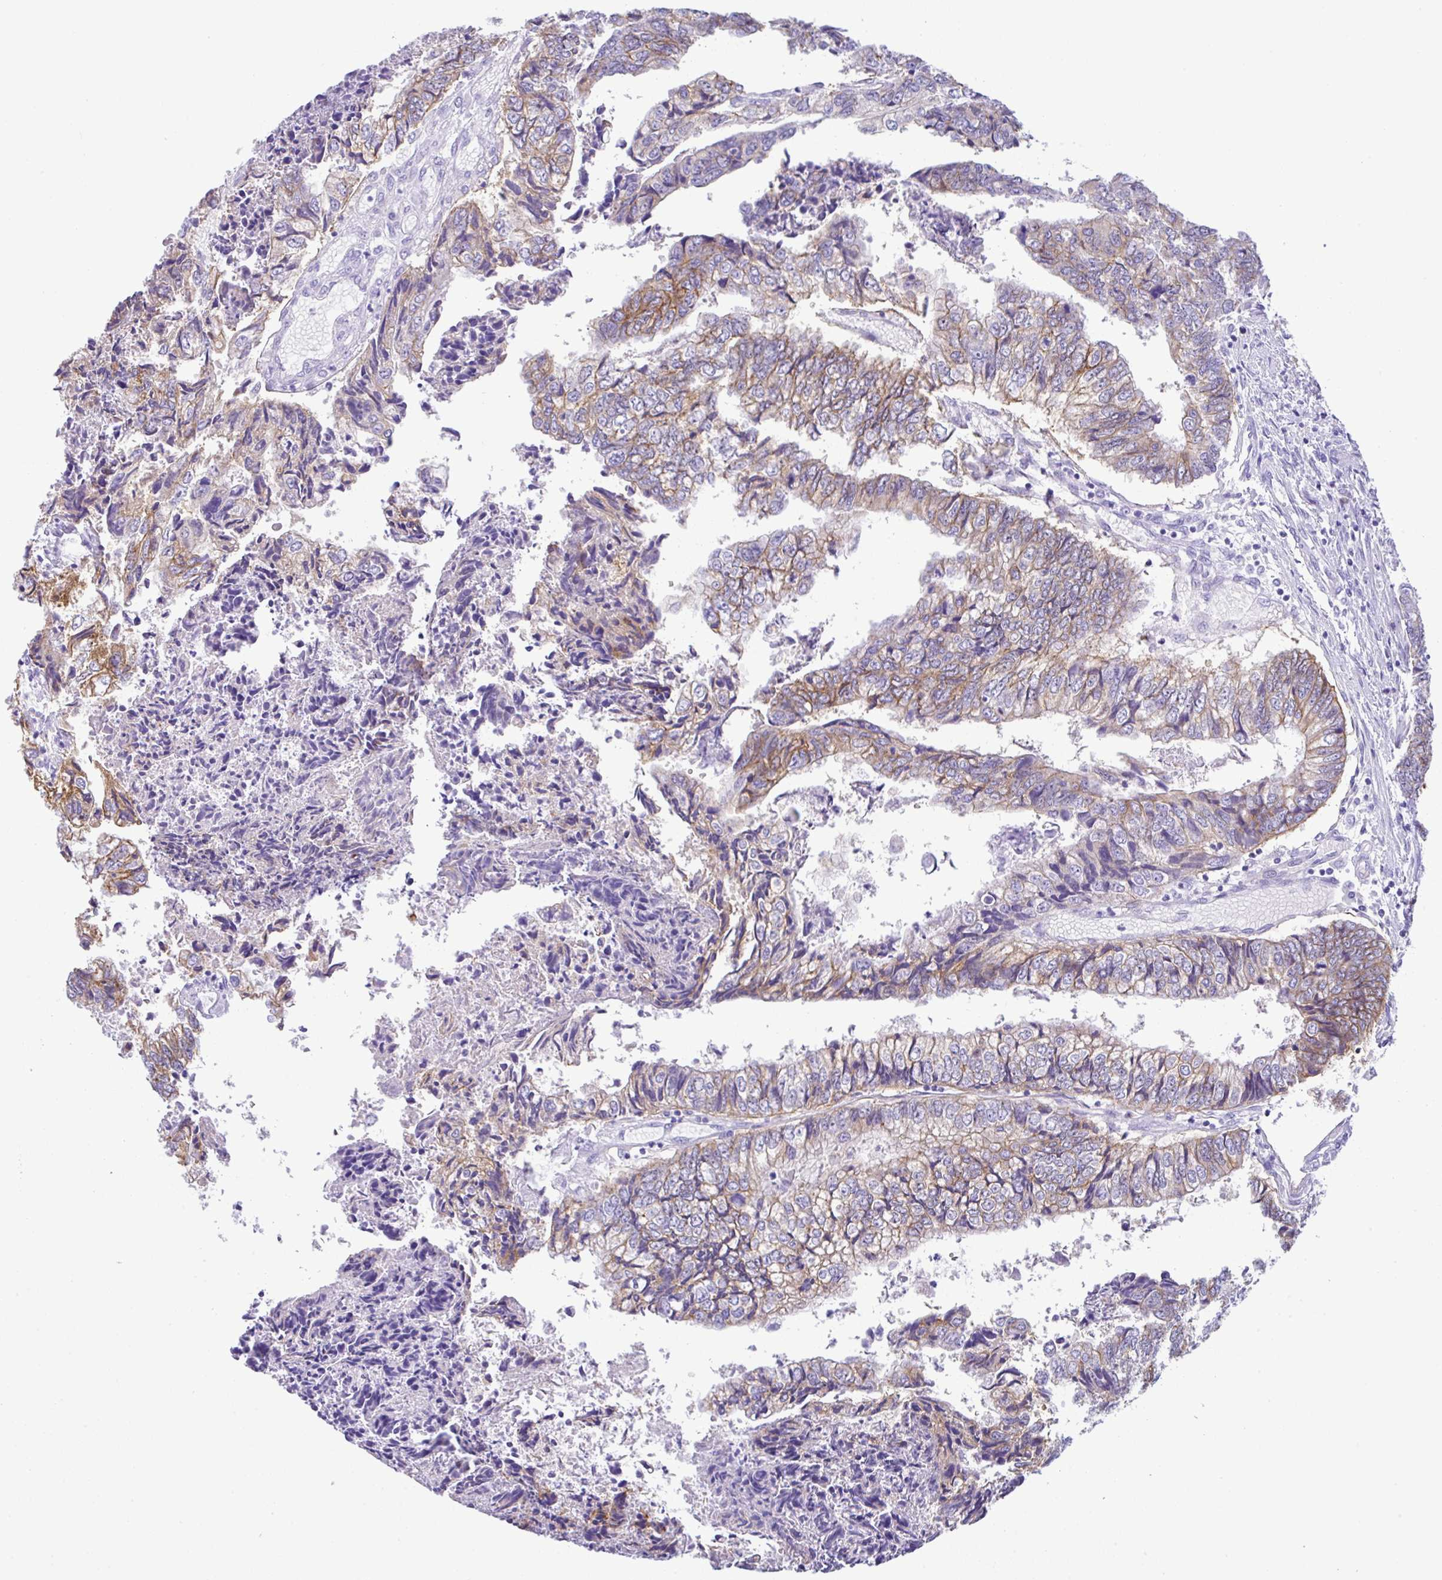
{"staining": {"intensity": "moderate", "quantity": "<25%", "location": "cytoplasmic/membranous"}, "tissue": "colorectal cancer", "cell_type": "Tumor cells", "image_type": "cancer", "snomed": [{"axis": "morphology", "description": "Adenocarcinoma, NOS"}, {"axis": "topography", "description": "Colon"}], "caption": "Tumor cells reveal low levels of moderate cytoplasmic/membranous positivity in about <25% of cells in human colorectal adenocarcinoma. (DAB = brown stain, brightfield microscopy at high magnification).", "gene": "RRM2", "patient": {"sex": "male", "age": 86}}